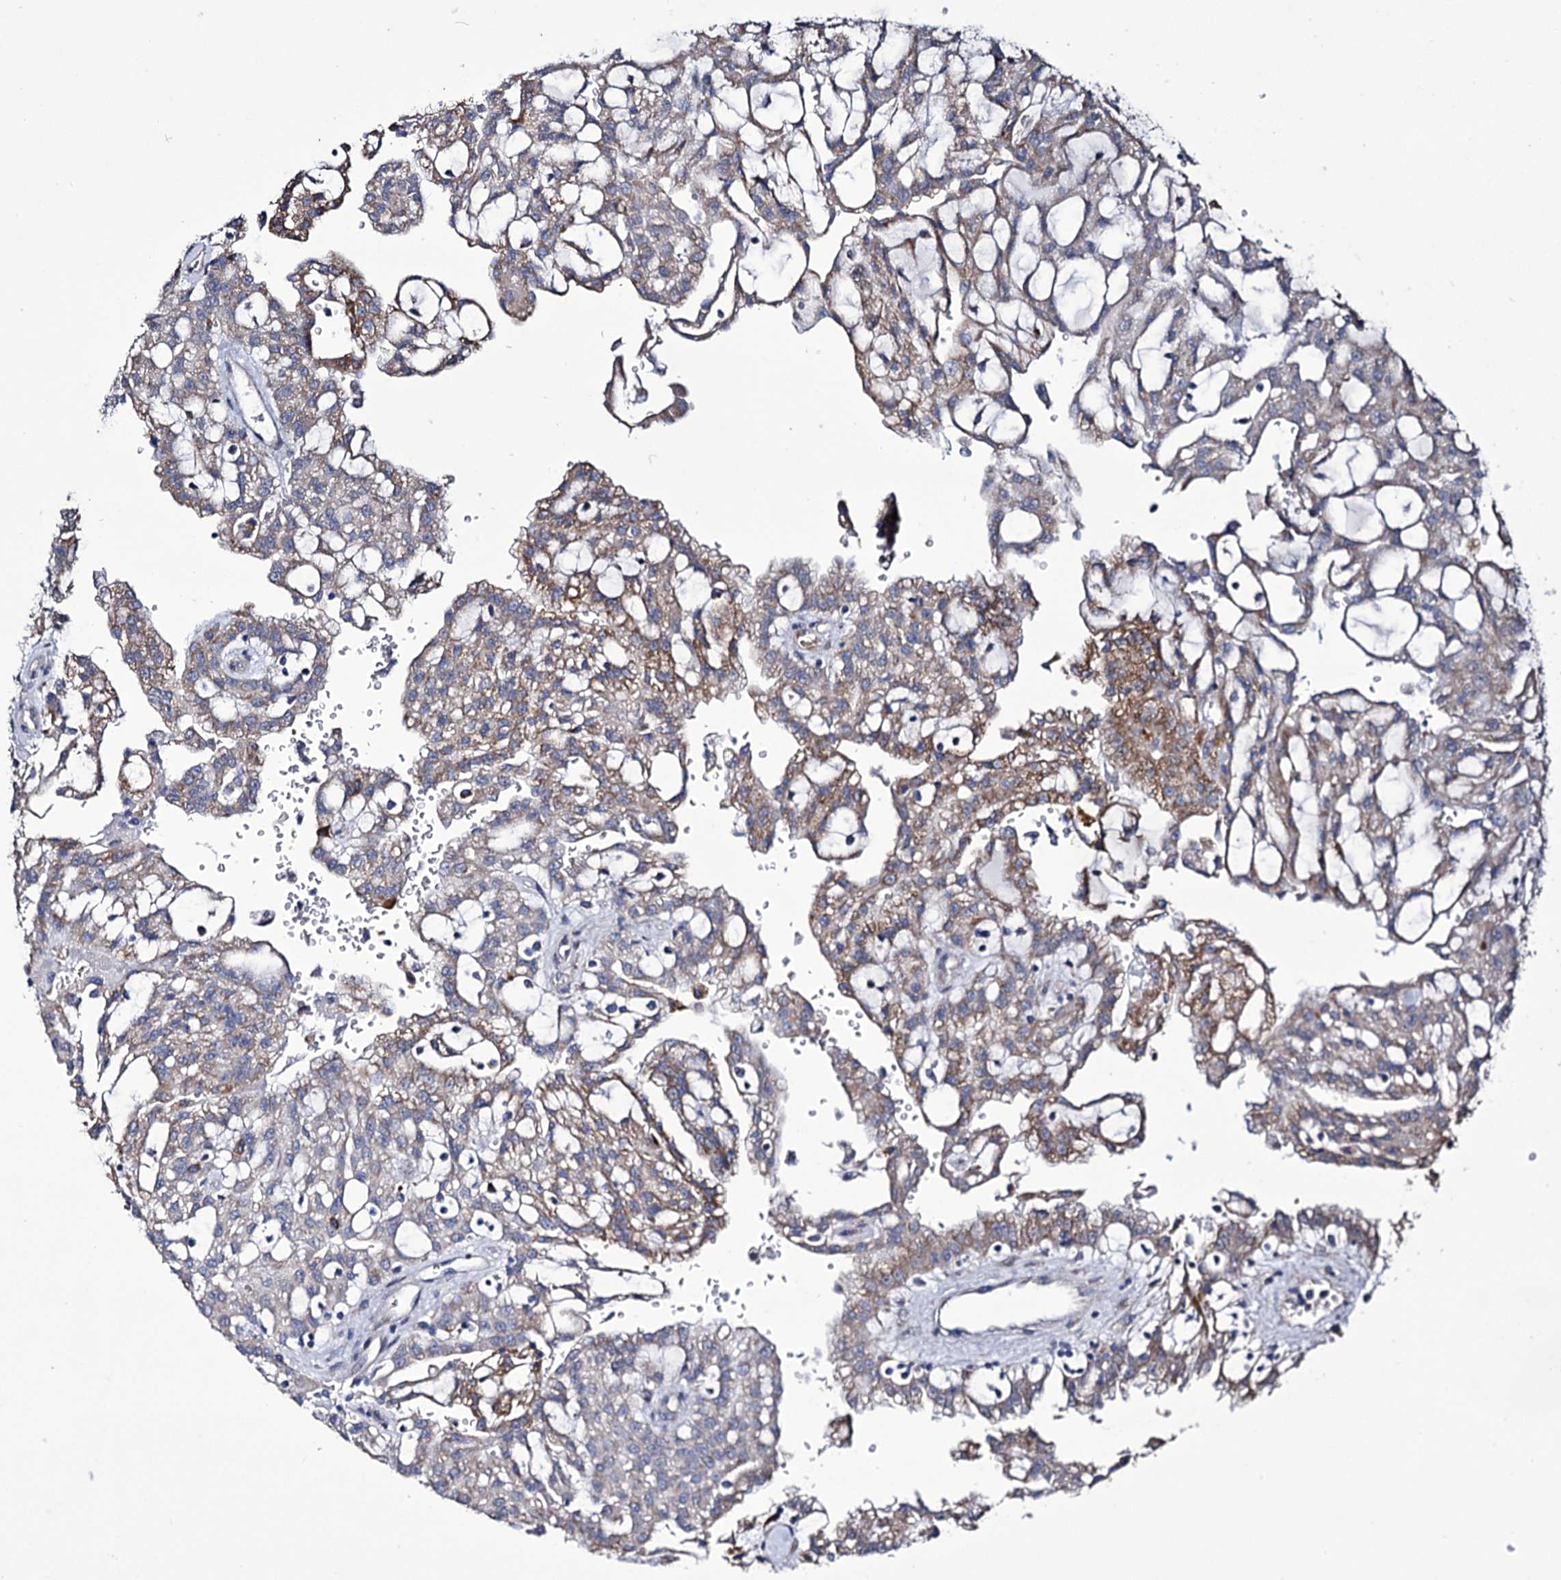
{"staining": {"intensity": "moderate", "quantity": "<25%", "location": "cytoplasmic/membranous"}, "tissue": "renal cancer", "cell_type": "Tumor cells", "image_type": "cancer", "snomed": [{"axis": "morphology", "description": "Adenocarcinoma, NOS"}, {"axis": "topography", "description": "Kidney"}], "caption": "Renal adenocarcinoma stained with DAB (3,3'-diaminobenzidine) IHC shows low levels of moderate cytoplasmic/membranous staining in approximately <25% of tumor cells.", "gene": "TUBGCP5", "patient": {"sex": "male", "age": 63}}